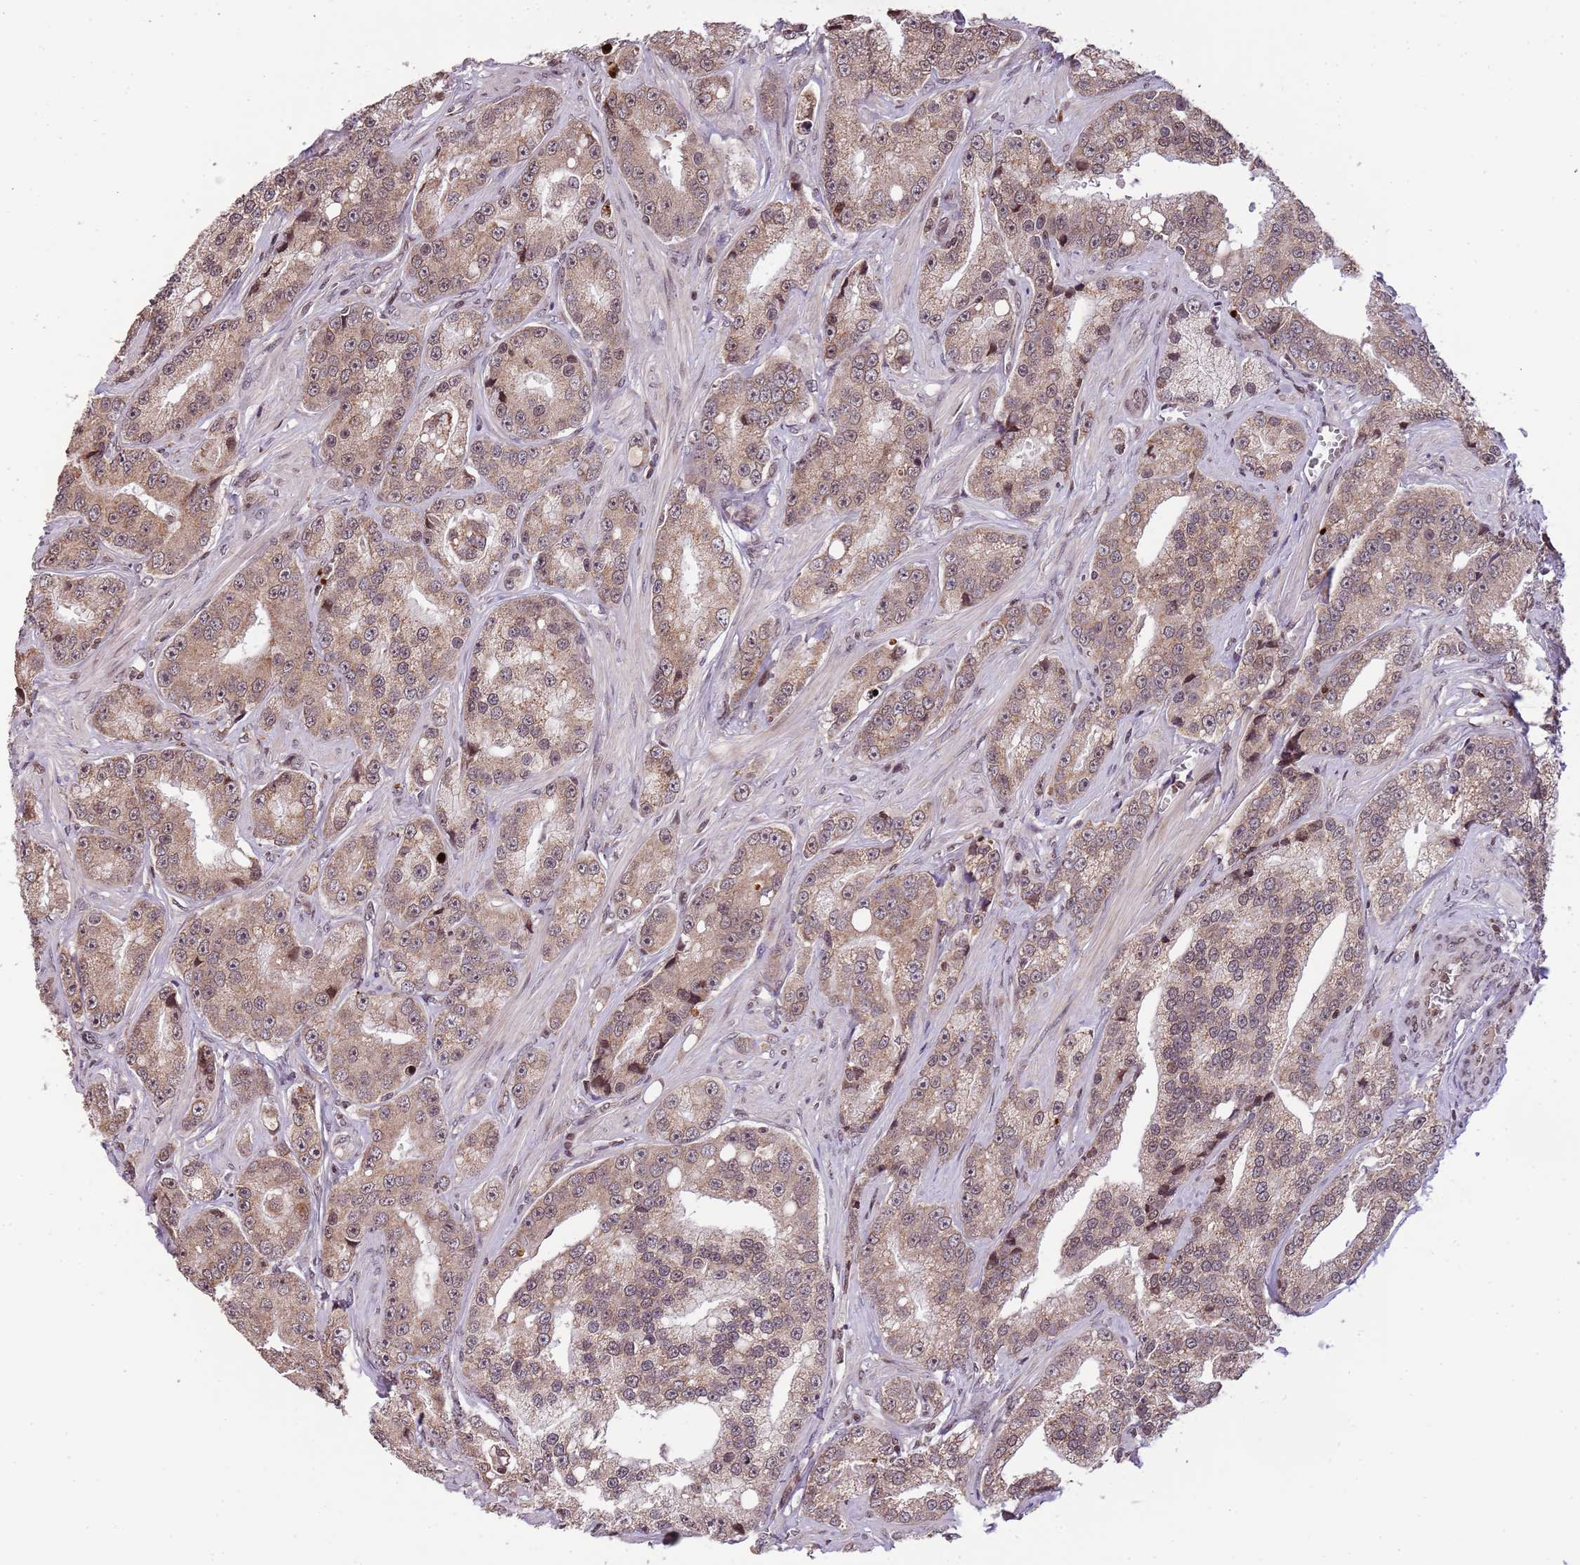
{"staining": {"intensity": "weak", "quantity": ">75%", "location": "cytoplasmic/membranous,nuclear"}, "tissue": "prostate cancer", "cell_type": "Tumor cells", "image_type": "cancer", "snomed": [{"axis": "morphology", "description": "Adenocarcinoma, High grade"}, {"axis": "topography", "description": "Prostate"}], "caption": "A low amount of weak cytoplasmic/membranous and nuclear staining is appreciated in approximately >75% of tumor cells in adenocarcinoma (high-grade) (prostate) tissue.", "gene": "SAMSN1", "patient": {"sex": "male", "age": 74}}